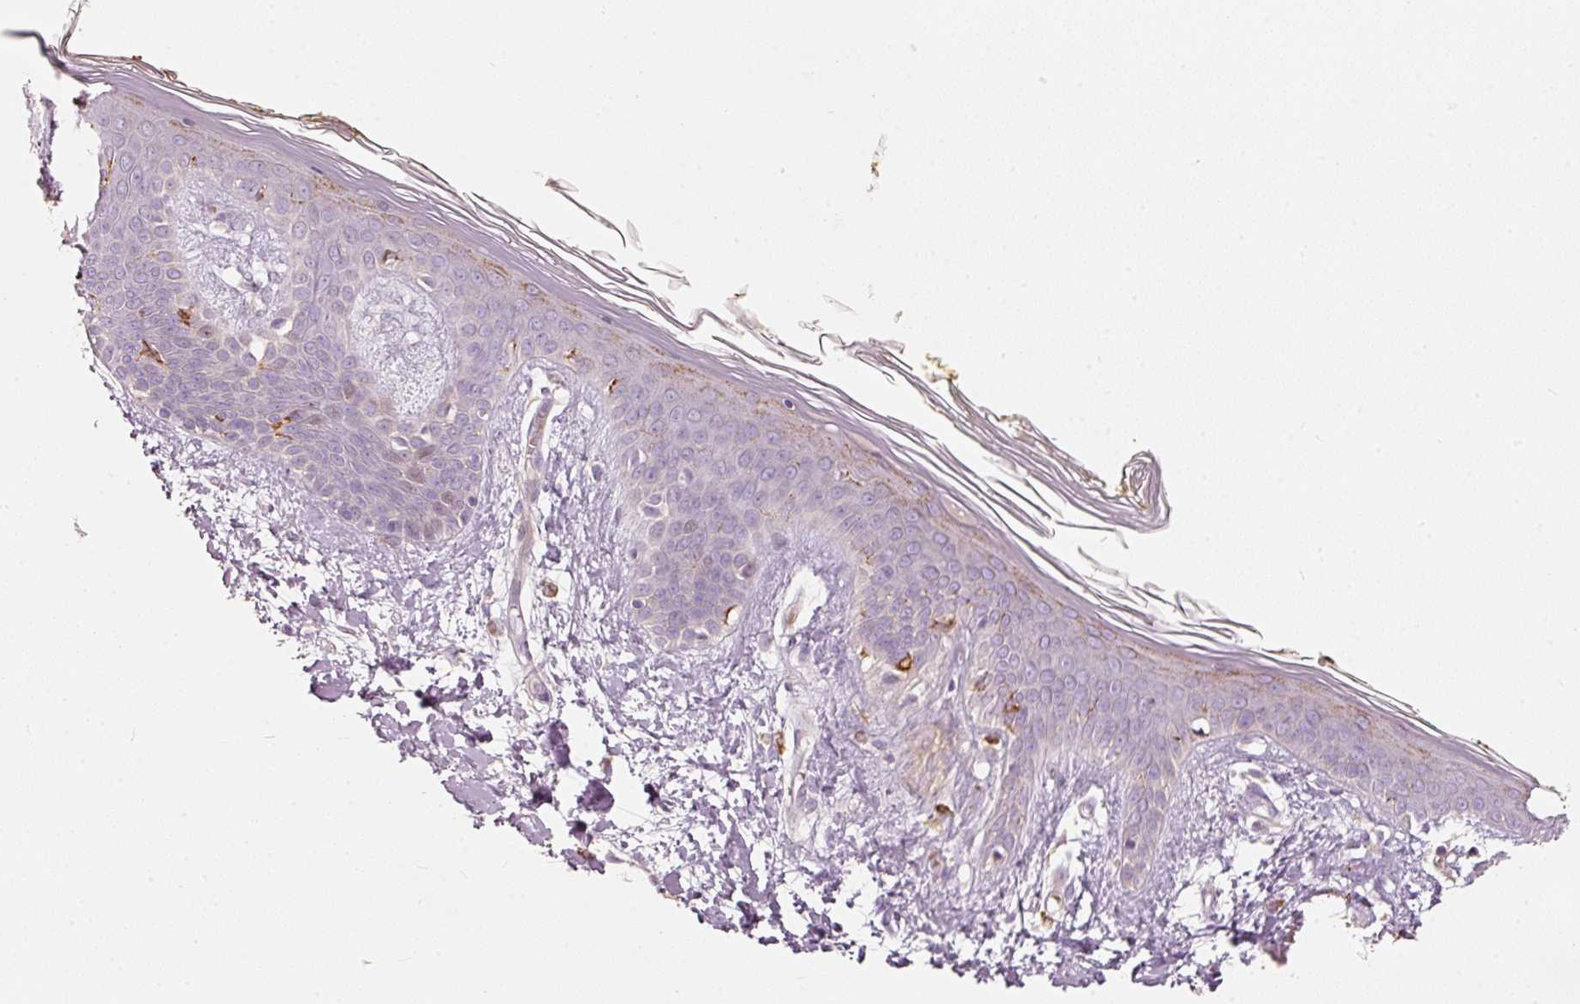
{"staining": {"intensity": "negative", "quantity": "none", "location": "none"}, "tissue": "skin", "cell_type": "Fibroblasts", "image_type": "normal", "snomed": [{"axis": "morphology", "description": "Normal tissue, NOS"}, {"axis": "topography", "description": "Skin"}], "caption": "This is an IHC histopathology image of normal human skin. There is no positivity in fibroblasts.", "gene": "KLHL21", "patient": {"sex": "female", "age": 34}}